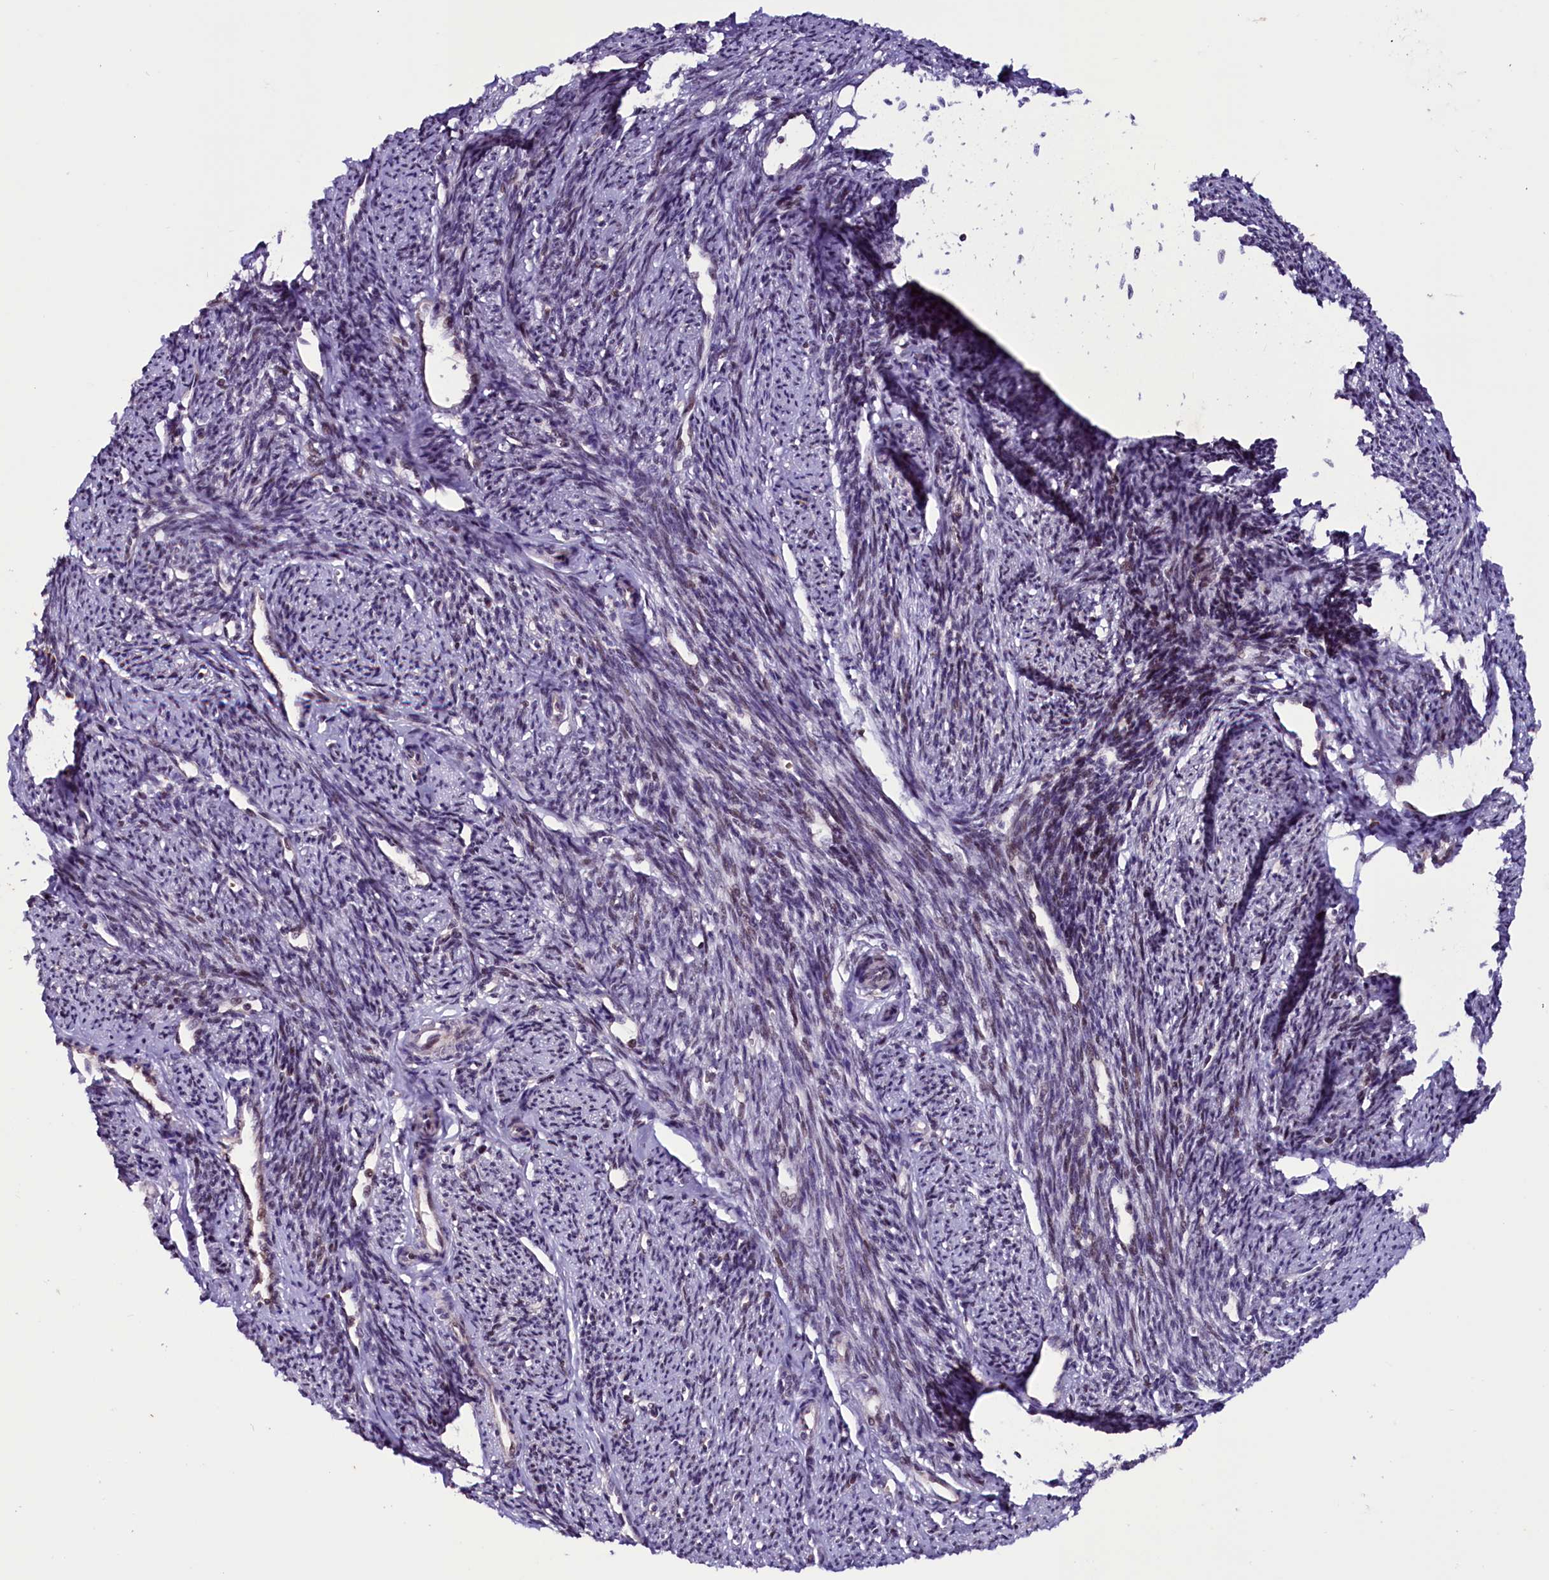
{"staining": {"intensity": "moderate", "quantity": "25%-75%", "location": "nuclear"}, "tissue": "smooth muscle", "cell_type": "Smooth muscle cells", "image_type": "normal", "snomed": [{"axis": "morphology", "description": "Normal tissue, NOS"}, {"axis": "topography", "description": "Smooth muscle"}, {"axis": "topography", "description": "Uterus"}], "caption": "Benign smooth muscle exhibits moderate nuclear positivity in about 25%-75% of smooth muscle cells, visualized by immunohistochemistry.", "gene": "RNMT", "patient": {"sex": "female", "age": 59}}